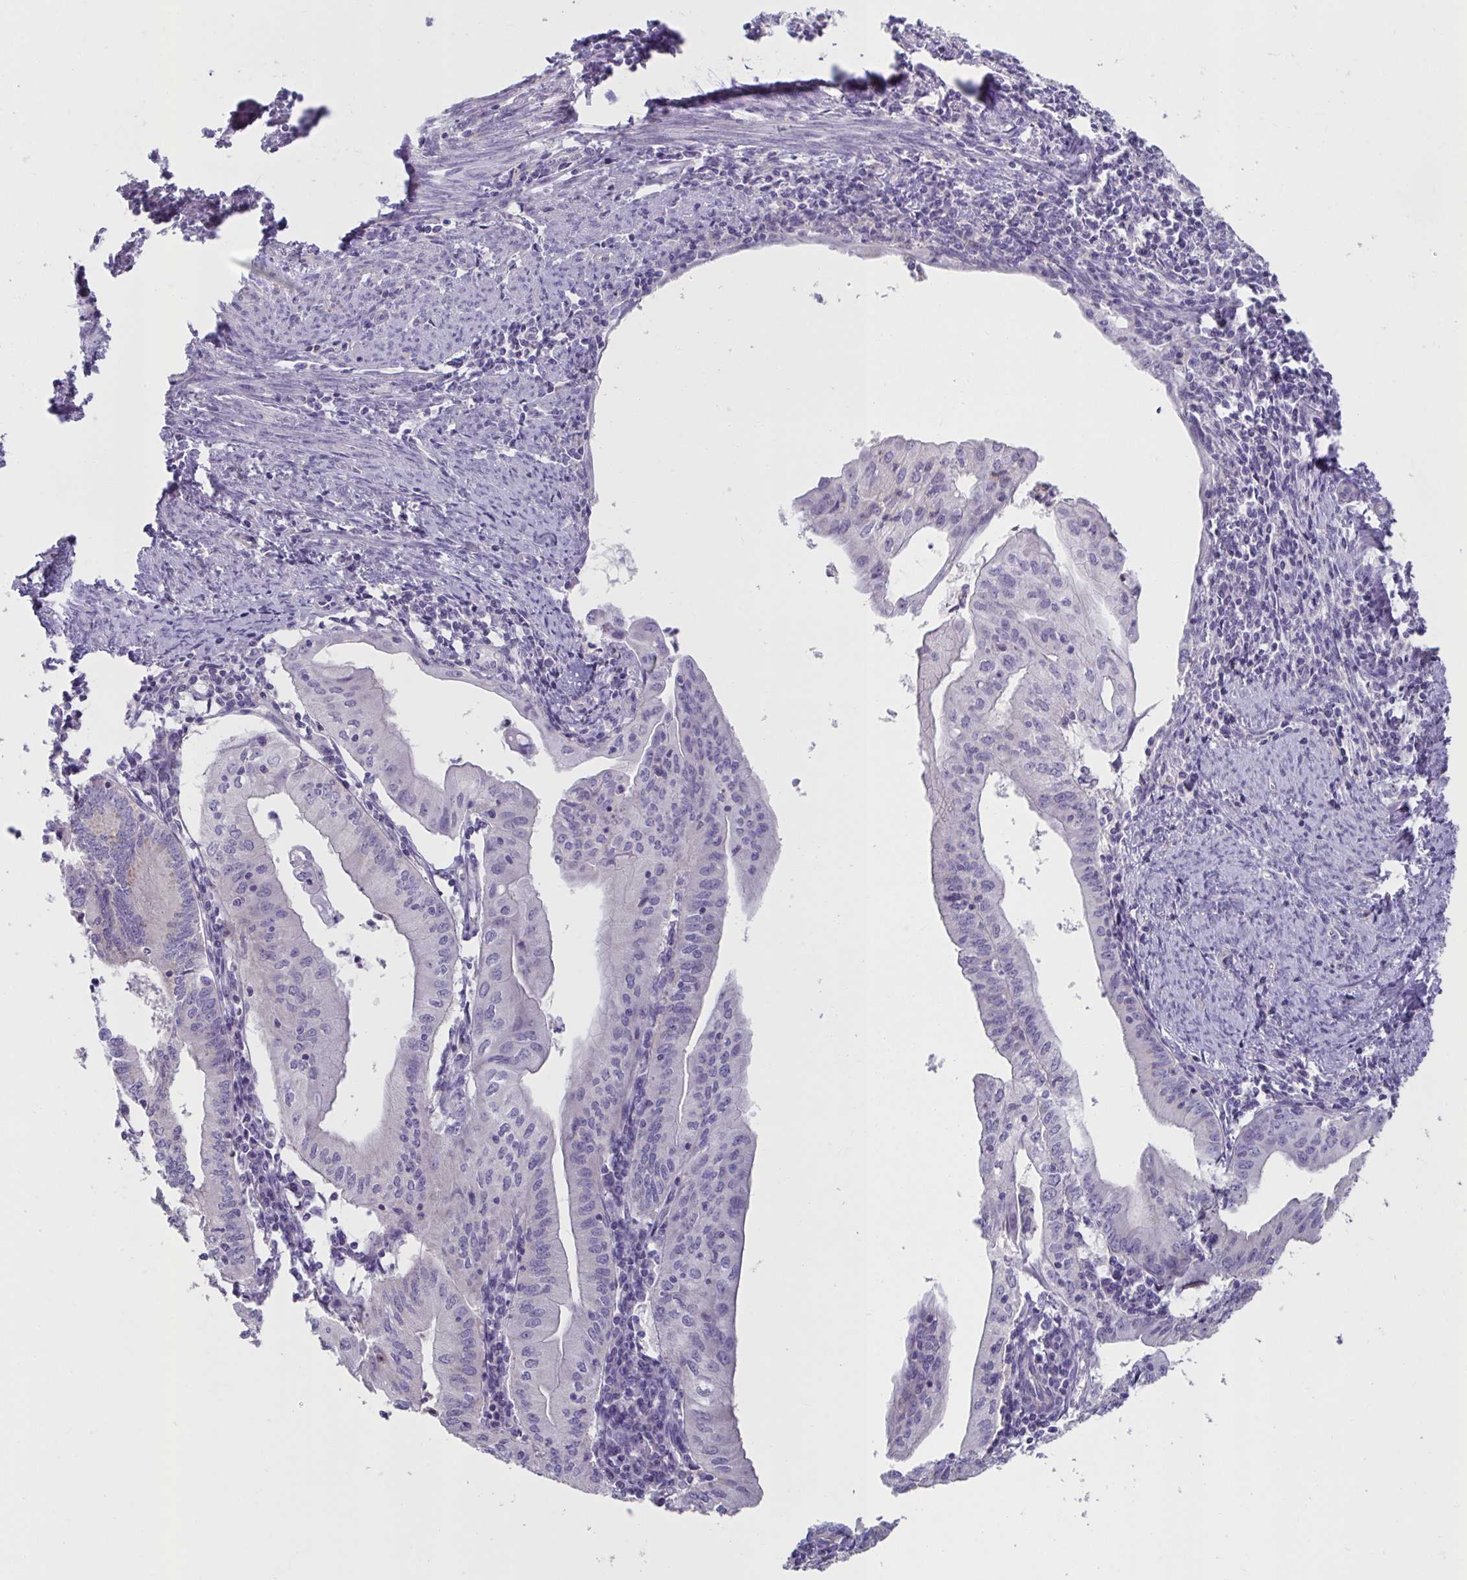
{"staining": {"intensity": "negative", "quantity": "none", "location": "none"}, "tissue": "endometrial cancer", "cell_type": "Tumor cells", "image_type": "cancer", "snomed": [{"axis": "morphology", "description": "Adenocarcinoma, NOS"}, {"axis": "topography", "description": "Endometrium"}], "caption": "Immunohistochemistry of endometrial adenocarcinoma demonstrates no expression in tumor cells. (DAB (3,3'-diaminobenzidine) immunohistochemistry (IHC) with hematoxylin counter stain).", "gene": "CXCR1", "patient": {"sex": "female", "age": 60}}